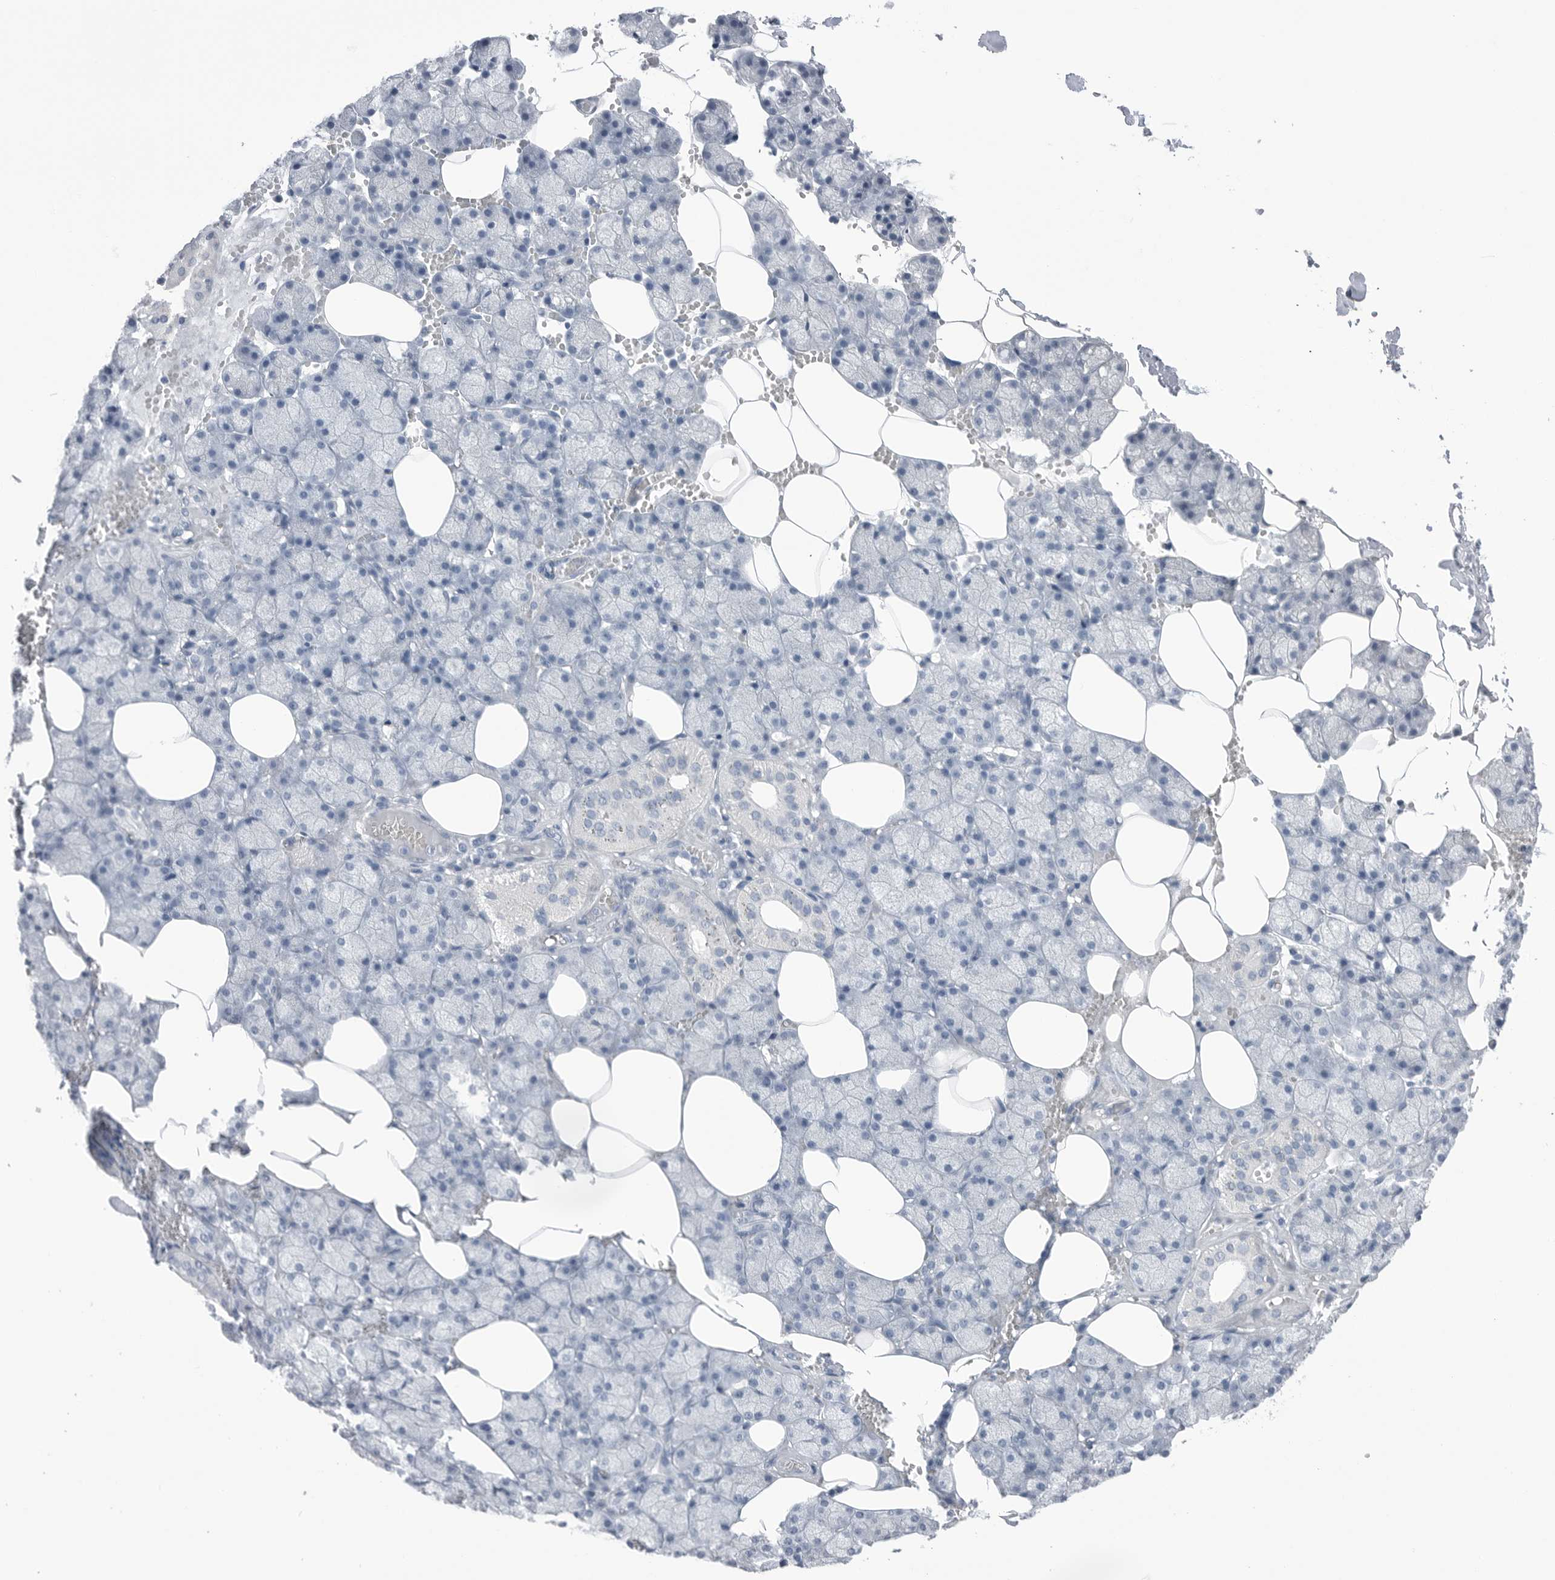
{"staining": {"intensity": "negative", "quantity": "none", "location": "none"}, "tissue": "salivary gland", "cell_type": "Glandular cells", "image_type": "normal", "snomed": [{"axis": "morphology", "description": "Normal tissue, NOS"}, {"axis": "topography", "description": "Salivary gland"}], "caption": "Protein analysis of unremarkable salivary gland shows no significant staining in glandular cells. The staining was performed using DAB to visualize the protein expression in brown, while the nuclei were stained in blue with hematoxylin (Magnification: 20x).", "gene": "ABHD12", "patient": {"sex": "male", "age": 62}}